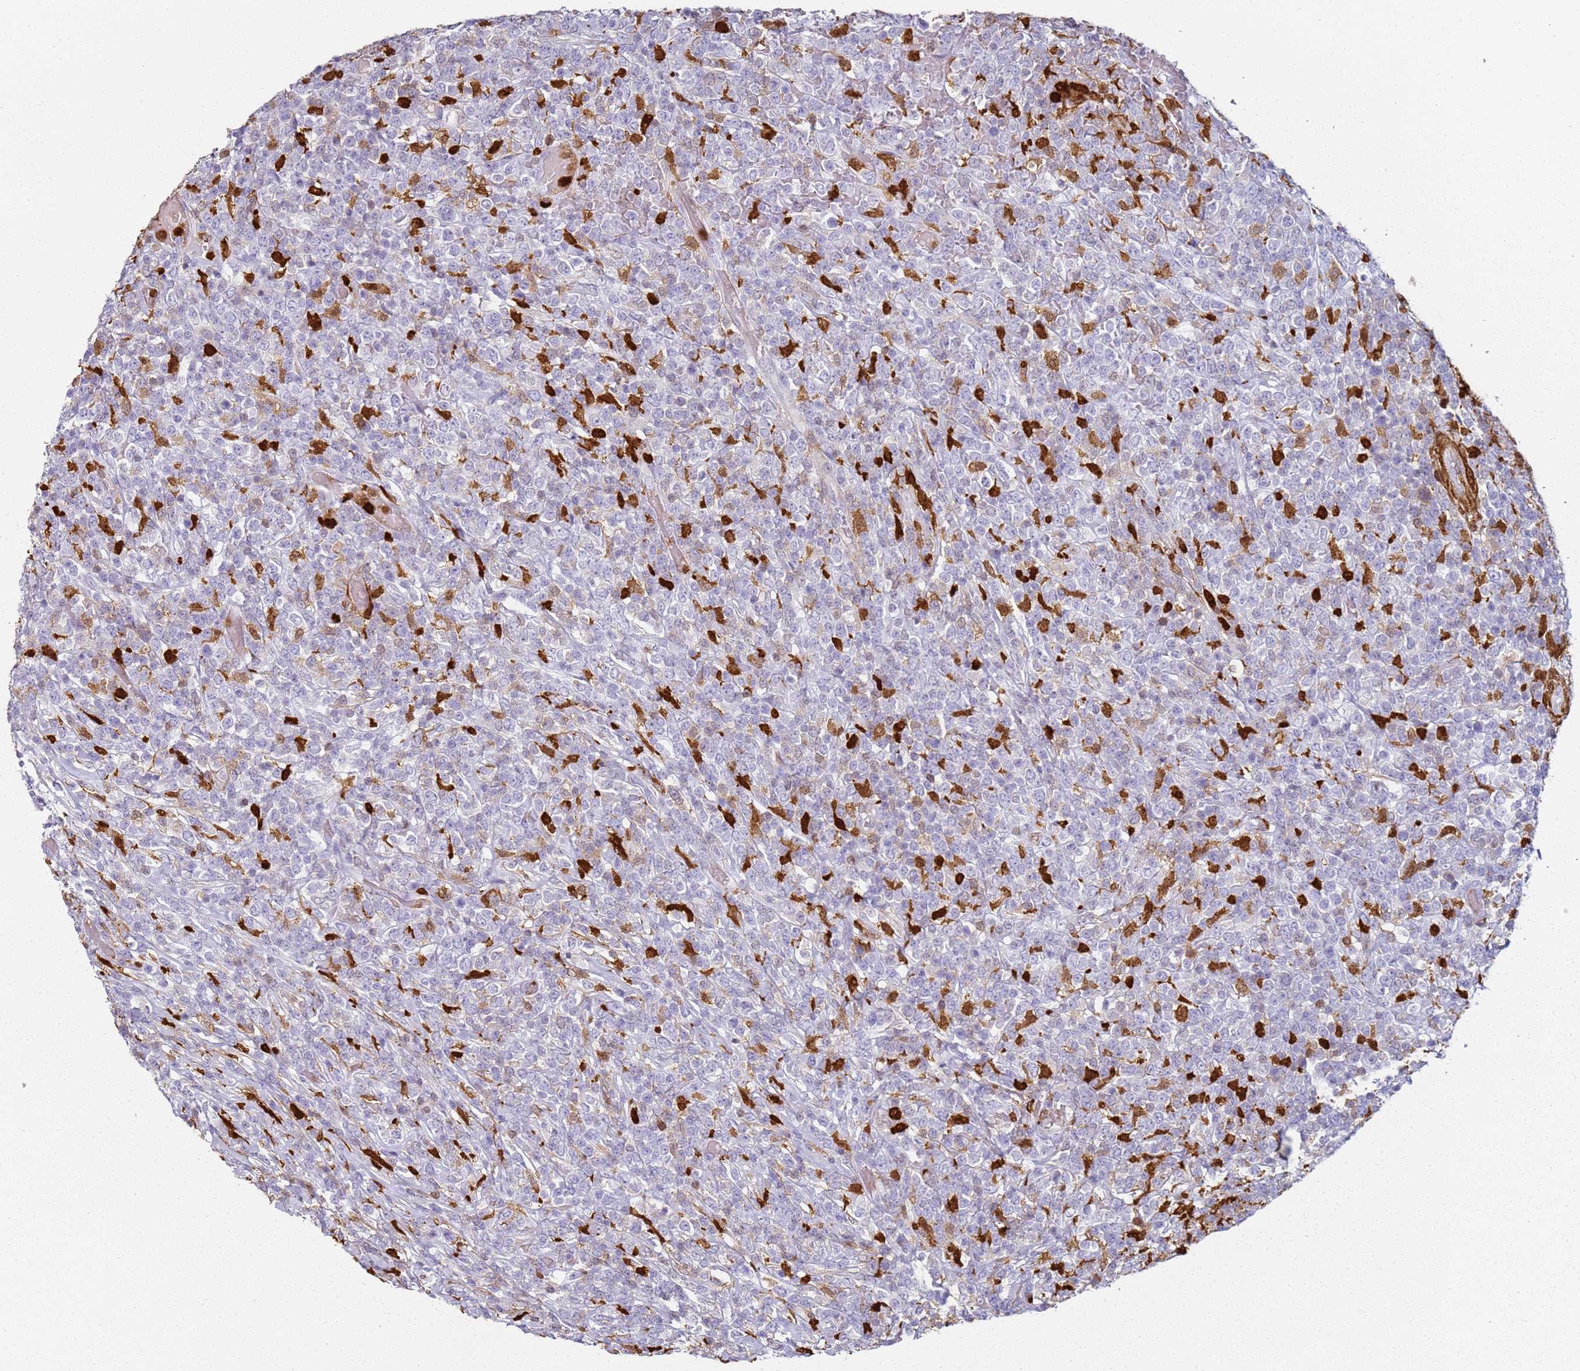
{"staining": {"intensity": "negative", "quantity": "none", "location": "none"}, "tissue": "lymphoma", "cell_type": "Tumor cells", "image_type": "cancer", "snomed": [{"axis": "morphology", "description": "Malignant lymphoma, non-Hodgkin's type, High grade"}, {"axis": "topography", "description": "Colon"}], "caption": "The histopathology image demonstrates no significant positivity in tumor cells of high-grade malignant lymphoma, non-Hodgkin's type.", "gene": "S100A4", "patient": {"sex": "female", "age": 53}}